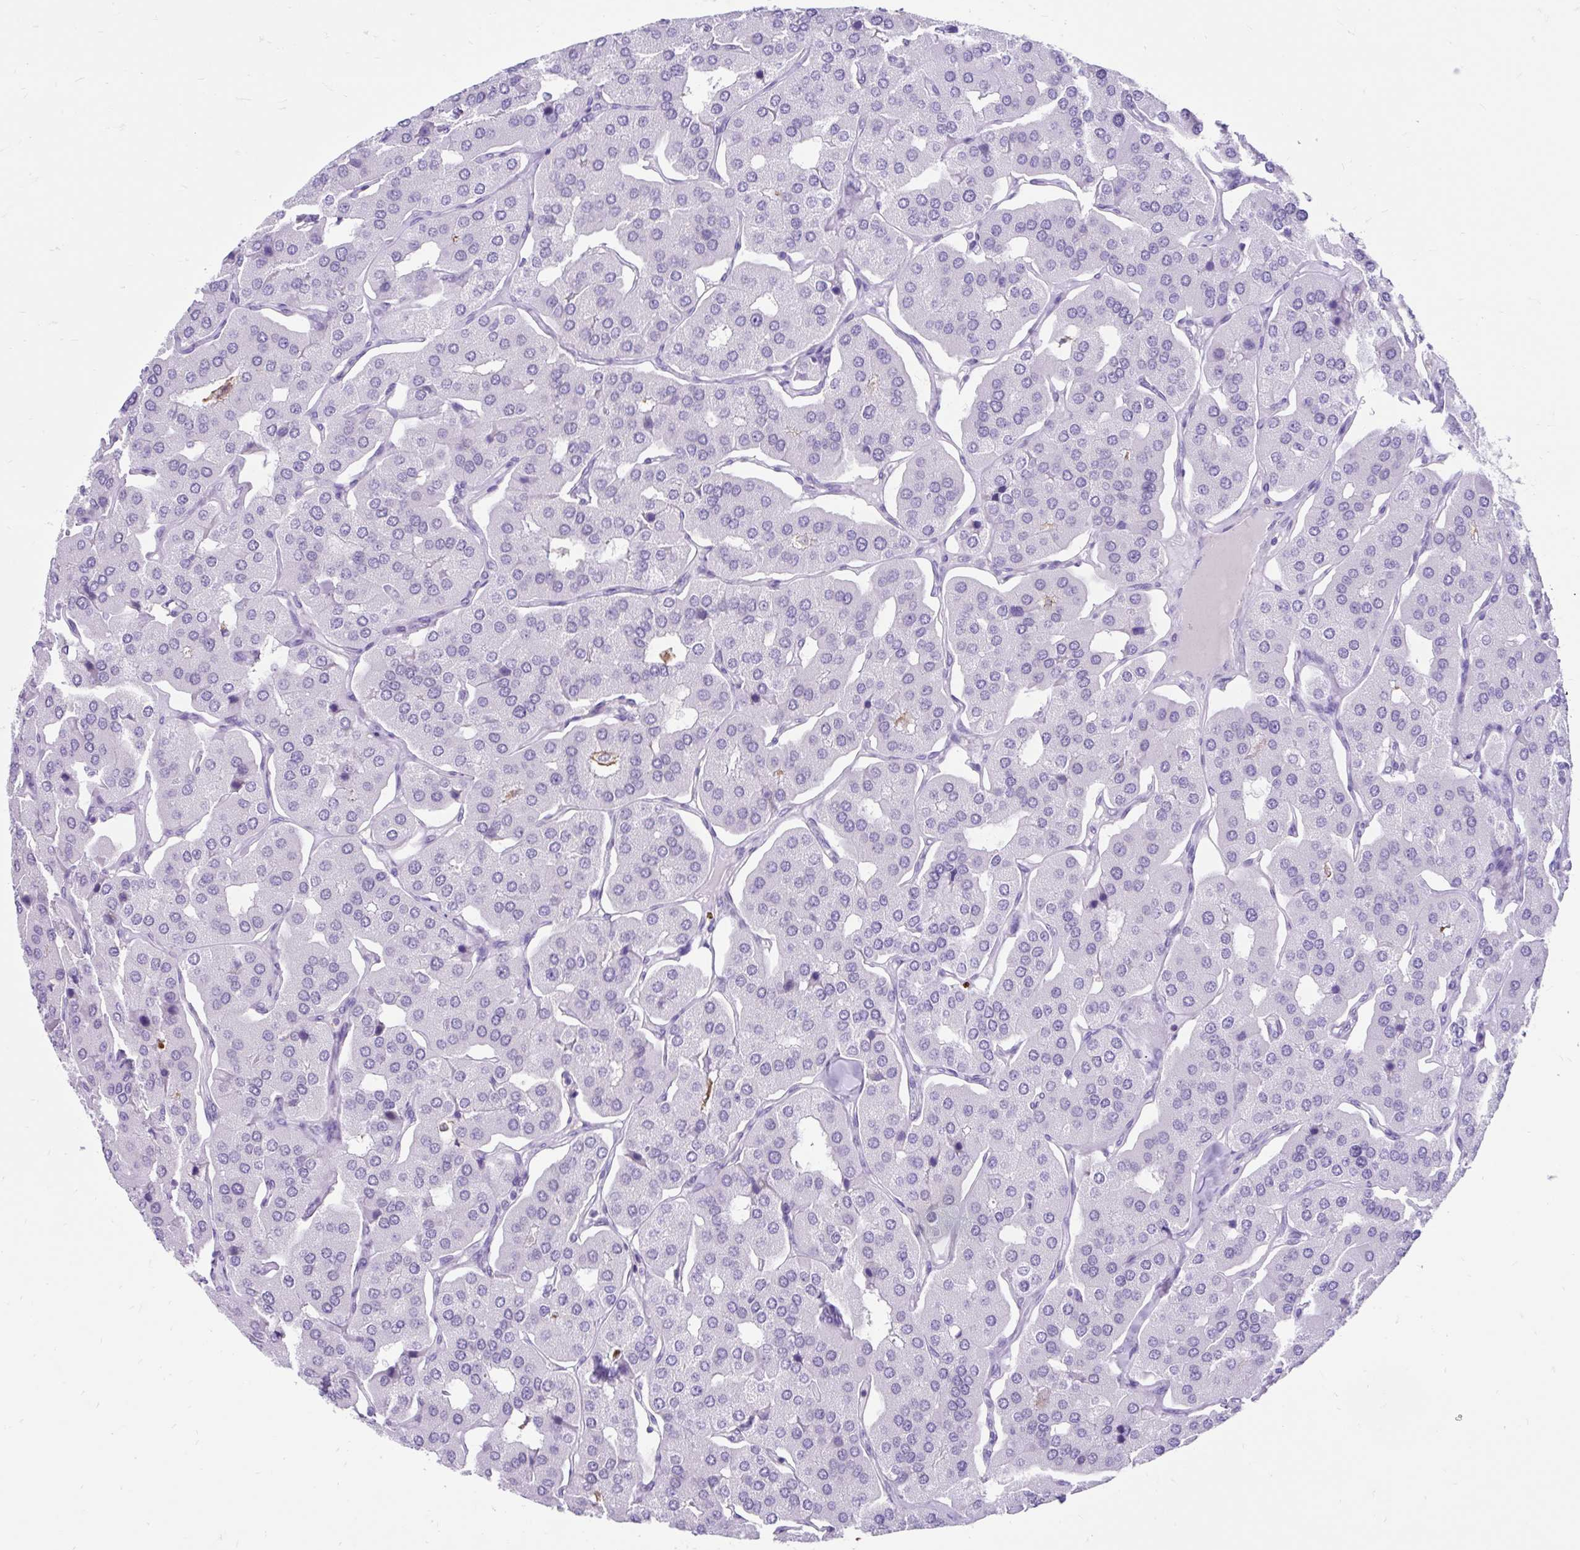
{"staining": {"intensity": "negative", "quantity": "none", "location": "none"}, "tissue": "parathyroid gland", "cell_type": "Glandular cells", "image_type": "normal", "snomed": [{"axis": "morphology", "description": "Normal tissue, NOS"}, {"axis": "morphology", "description": "Adenoma, NOS"}, {"axis": "topography", "description": "Parathyroid gland"}], "caption": "Micrograph shows no significant protein positivity in glandular cells of benign parathyroid gland. The staining is performed using DAB brown chromogen with nuclei counter-stained in using hematoxylin.", "gene": "DCAF17", "patient": {"sex": "female", "age": 86}}